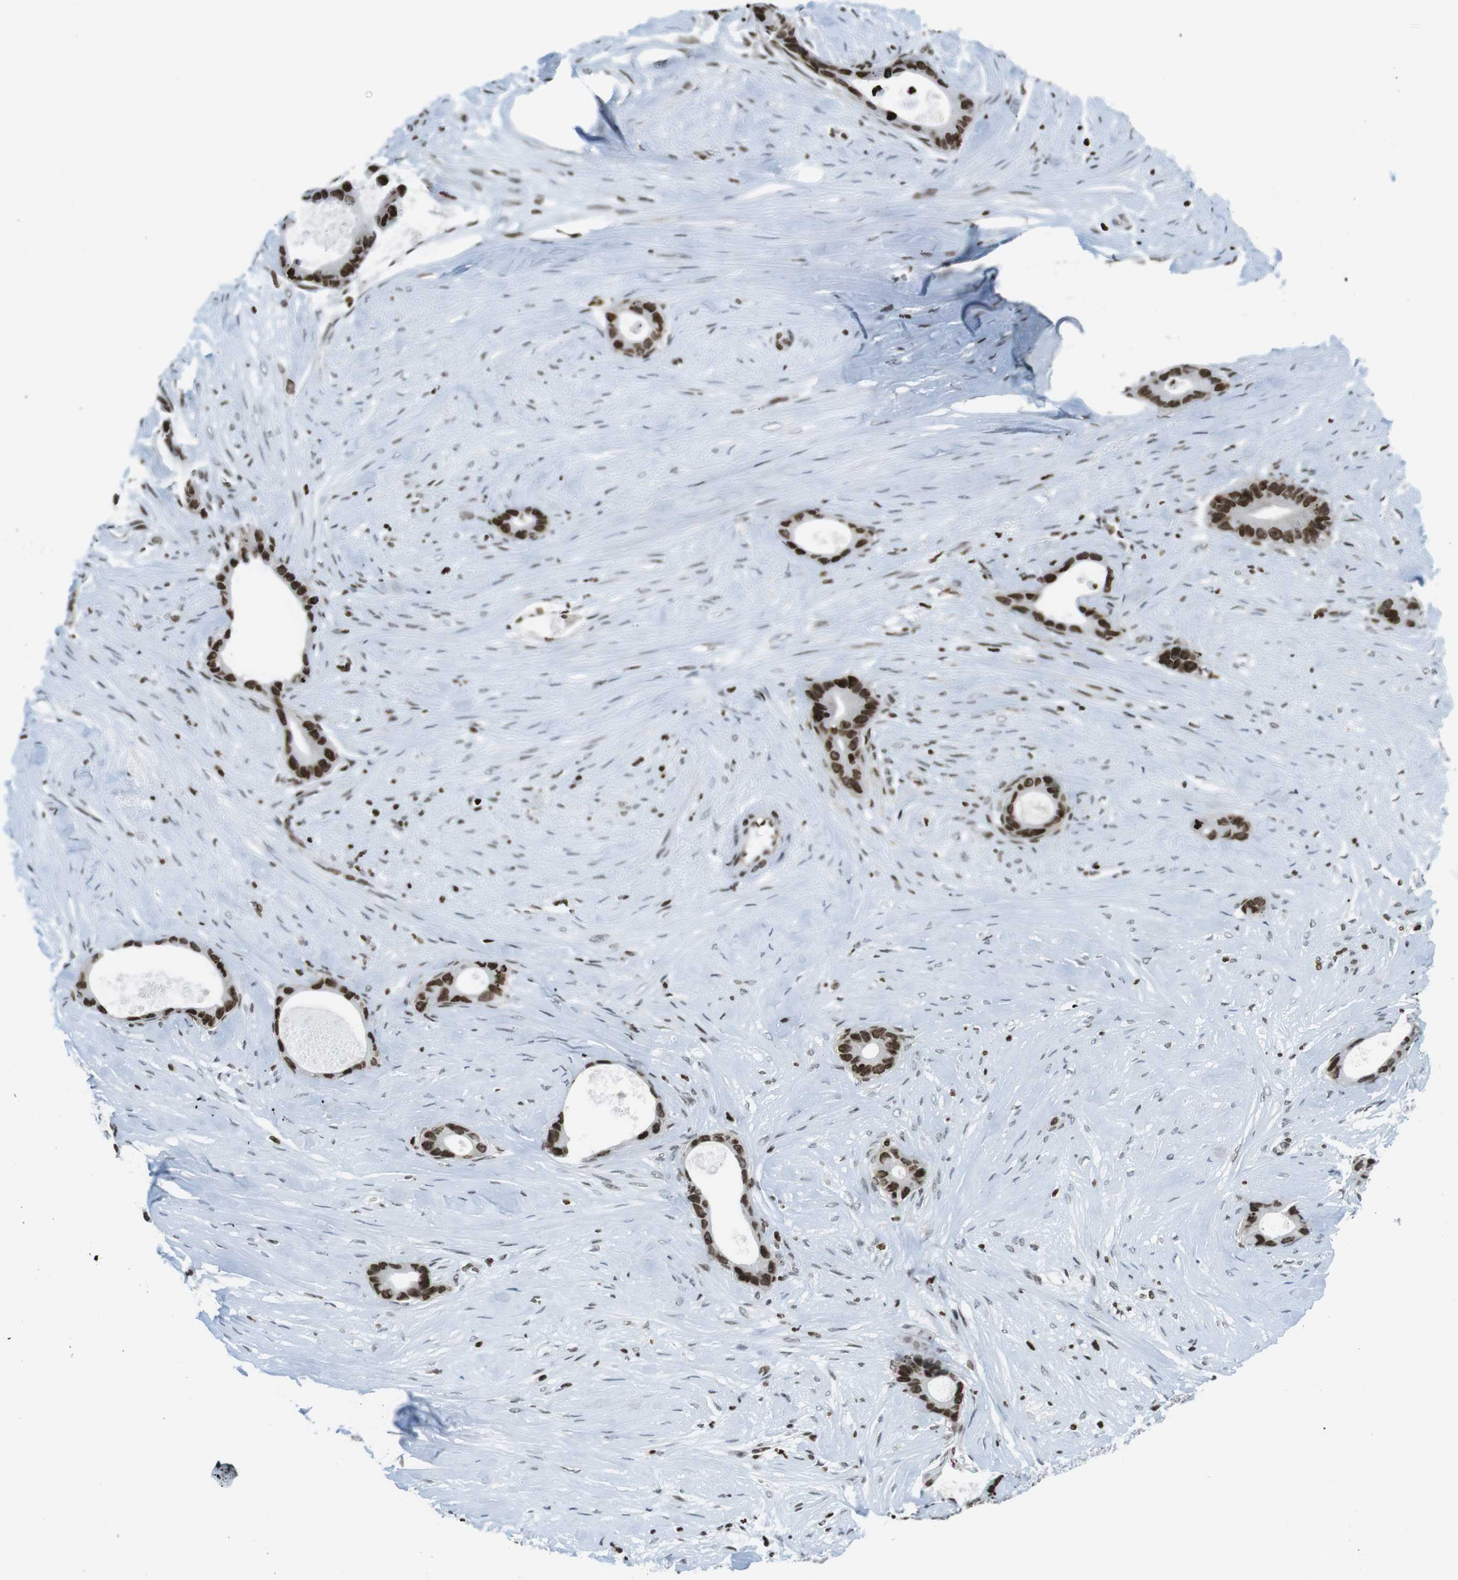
{"staining": {"intensity": "strong", "quantity": ">75%", "location": "nuclear"}, "tissue": "liver cancer", "cell_type": "Tumor cells", "image_type": "cancer", "snomed": [{"axis": "morphology", "description": "Cholangiocarcinoma"}, {"axis": "topography", "description": "Liver"}], "caption": "Cholangiocarcinoma (liver) stained with DAB (3,3'-diaminobenzidine) immunohistochemistry (IHC) displays high levels of strong nuclear positivity in about >75% of tumor cells.", "gene": "H2AC8", "patient": {"sex": "female", "age": 55}}